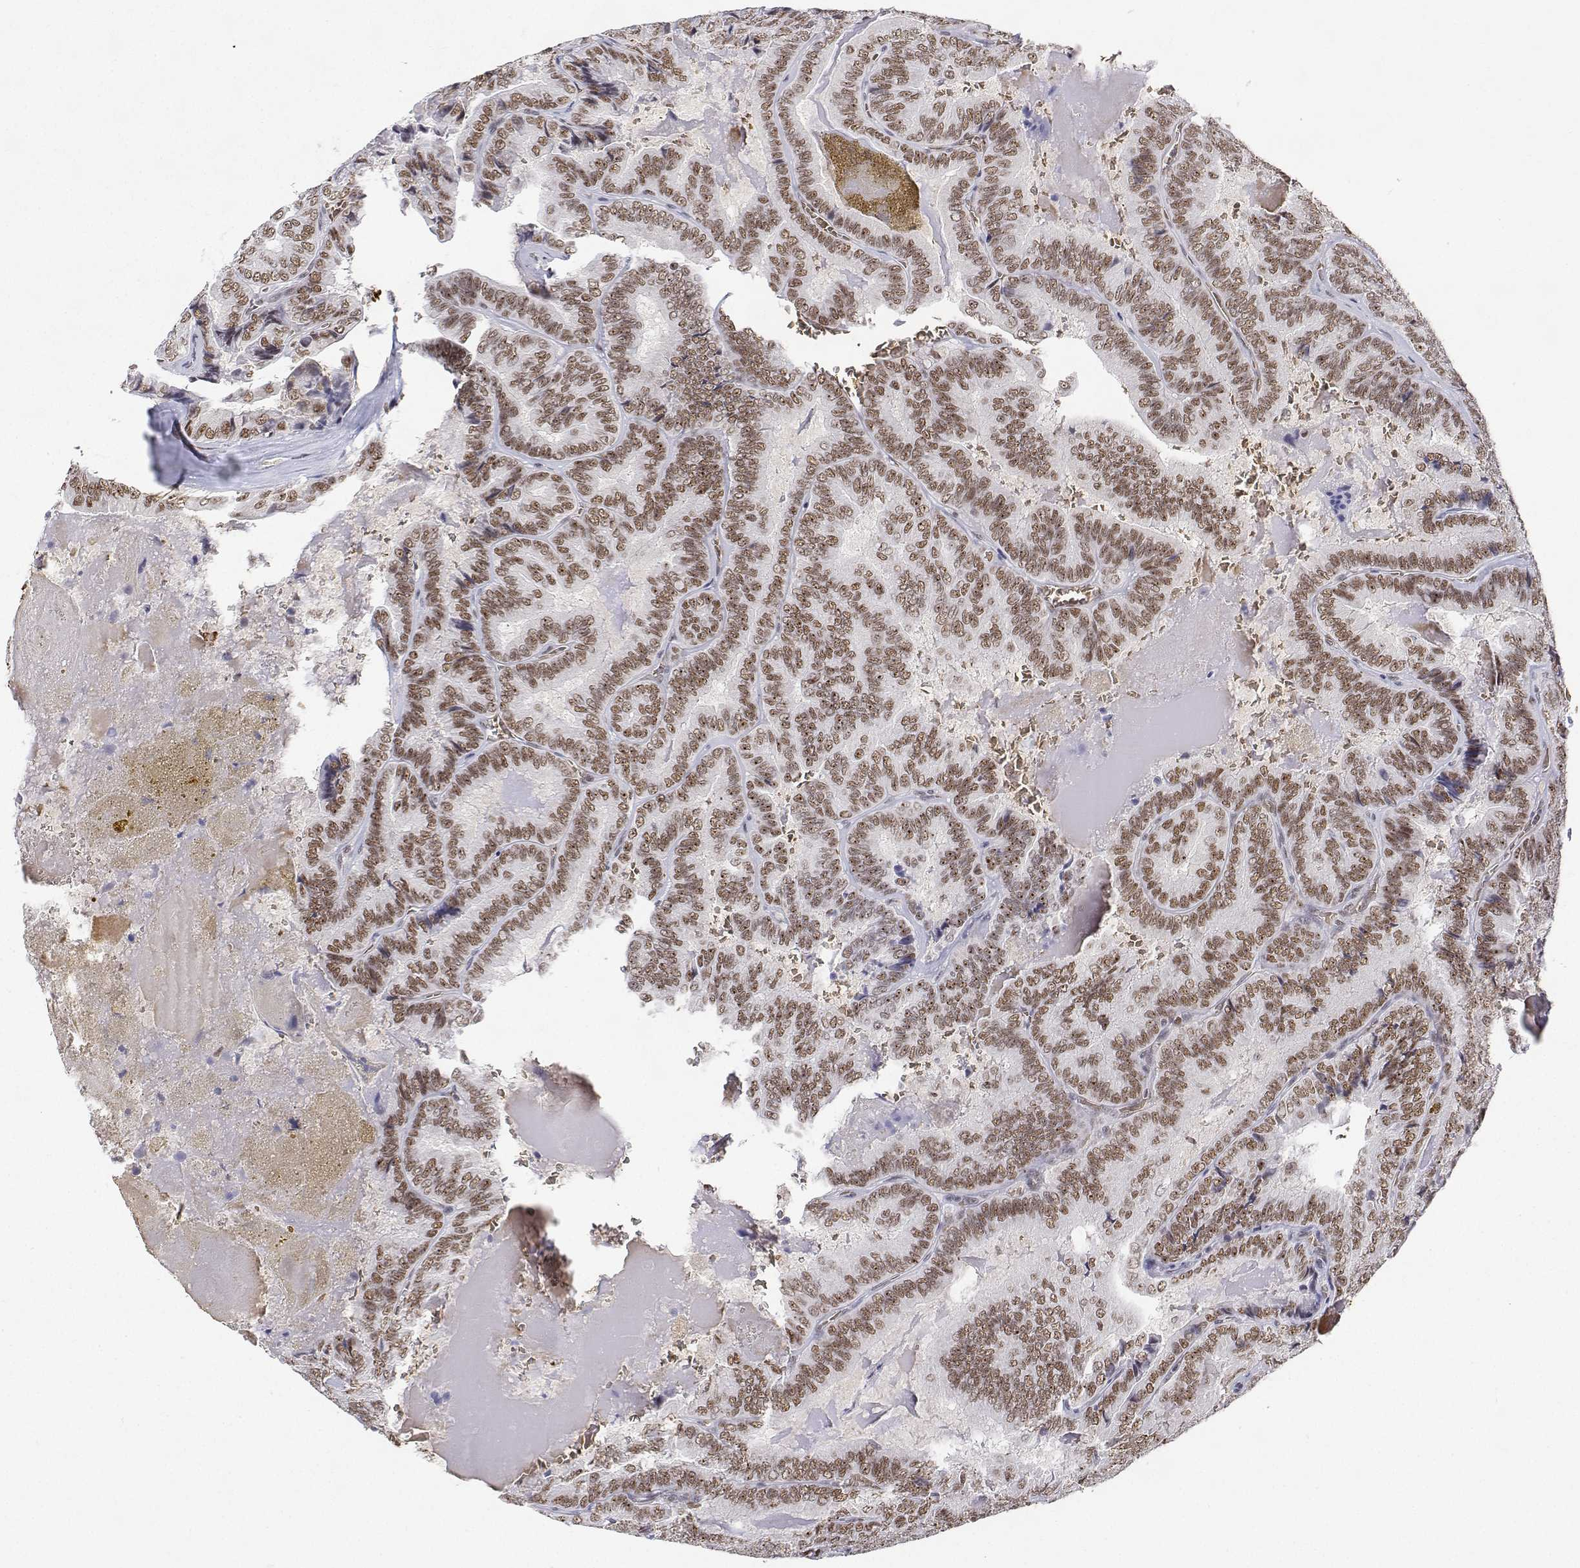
{"staining": {"intensity": "moderate", "quantity": ">75%", "location": "nuclear"}, "tissue": "thyroid cancer", "cell_type": "Tumor cells", "image_type": "cancer", "snomed": [{"axis": "morphology", "description": "Papillary adenocarcinoma, NOS"}, {"axis": "topography", "description": "Thyroid gland"}], "caption": "DAB (3,3'-diaminobenzidine) immunohistochemical staining of human thyroid cancer (papillary adenocarcinoma) demonstrates moderate nuclear protein positivity in approximately >75% of tumor cells.", "gene": "ADAR", "patient": {"sex": "female", "age": 75}}